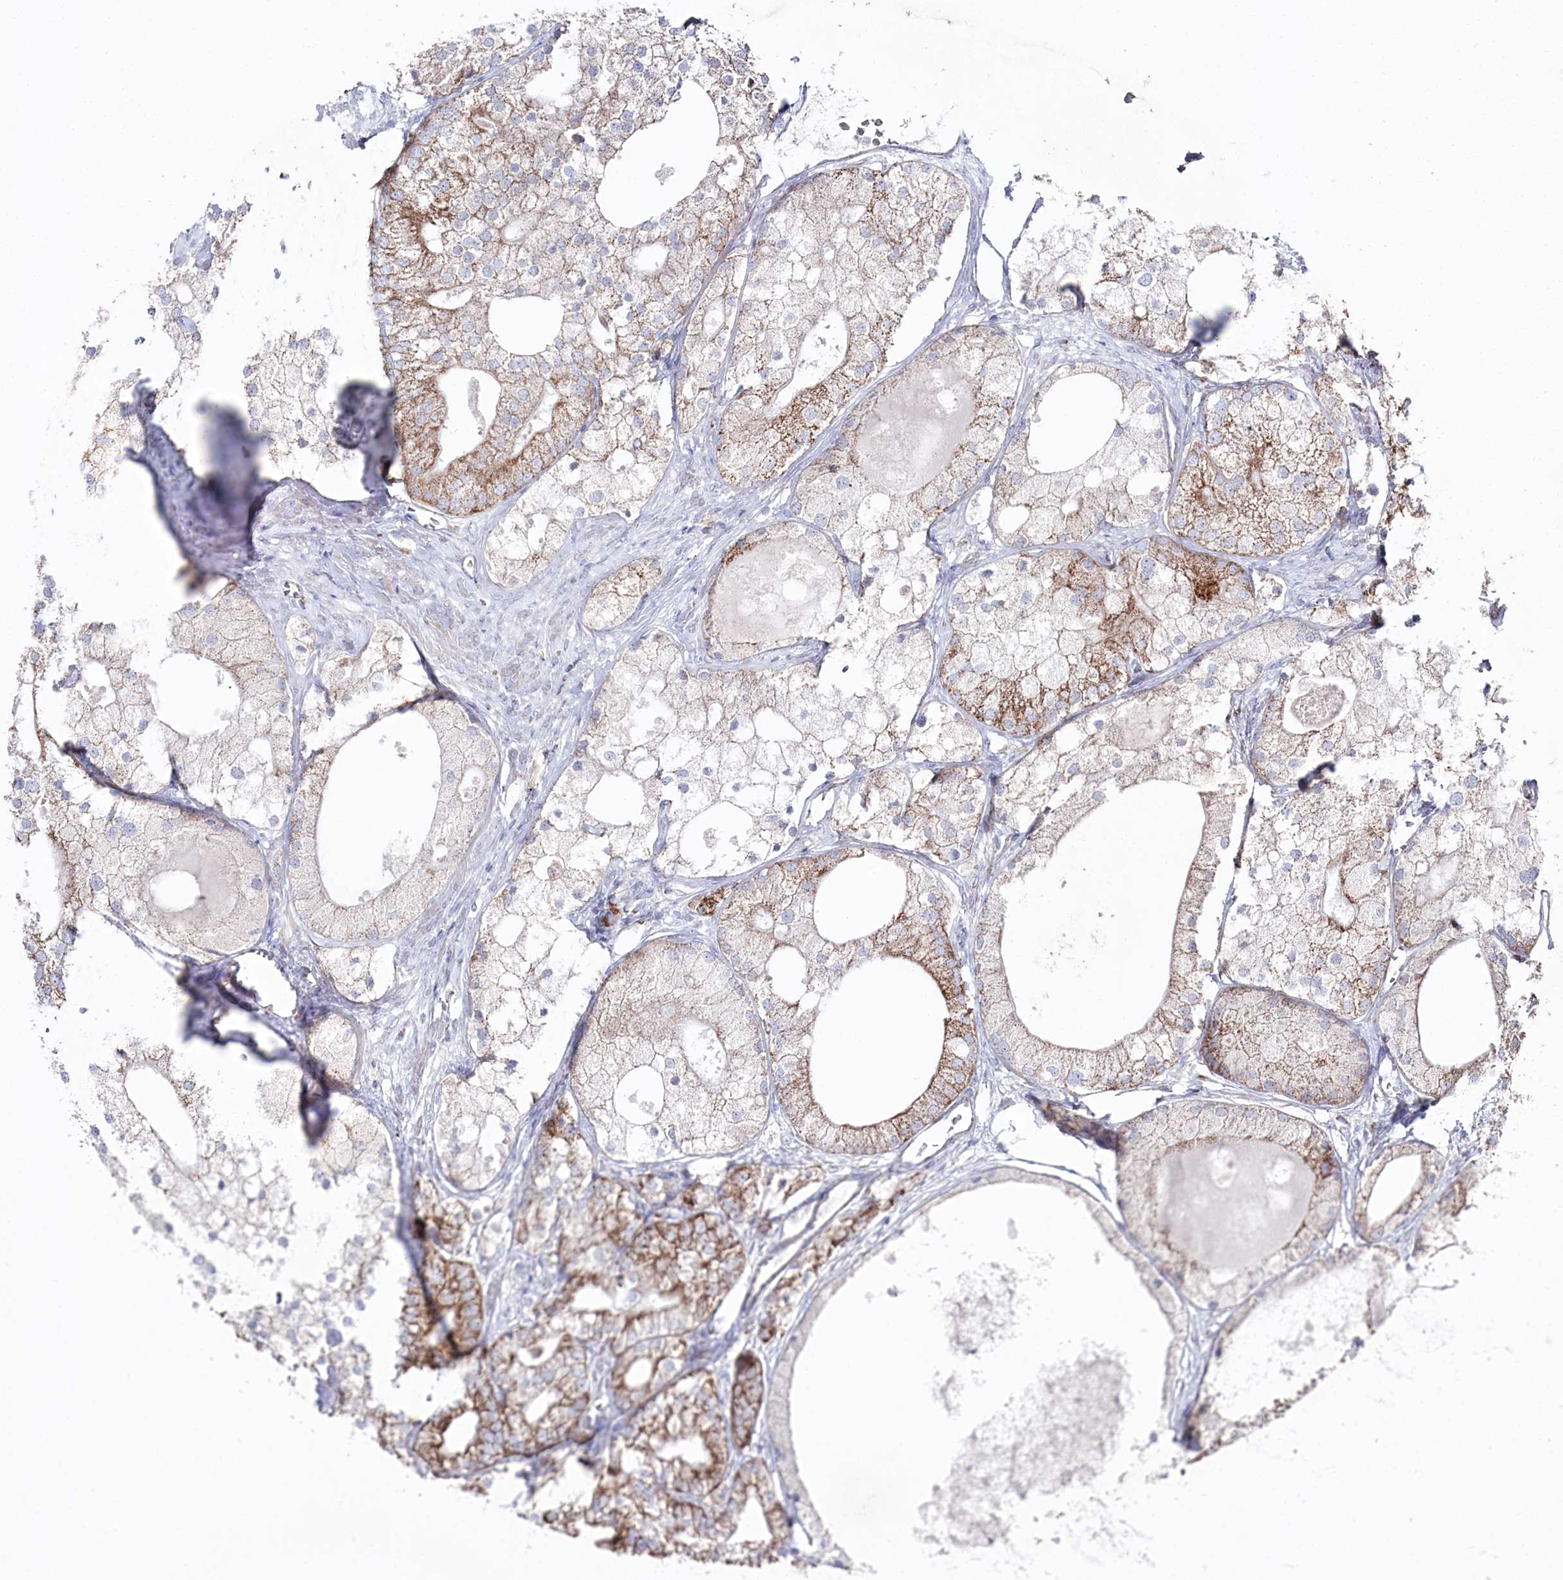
{"staining": {"intensity": "moderate", "quantity": "25%-75%", "location": "cytoplasmic/membranous"}, "tissue": "prostate cancer", "cell_type": "Tumor cells", "image_type": "cancer", "snomed": [{"axis": "morphology", "description": "Adenocarcinoma, Low grade"}, {"axis": "topography", "description": "Prostate"}], "caption": "This is a histology image of immunohistochemistry staining of prostate cancer, which shows moderate staining in the cytoplasmic/membranous of tumor cells.", "gene": "GLS2", "patient": {"sex": "male", "age": 69}}